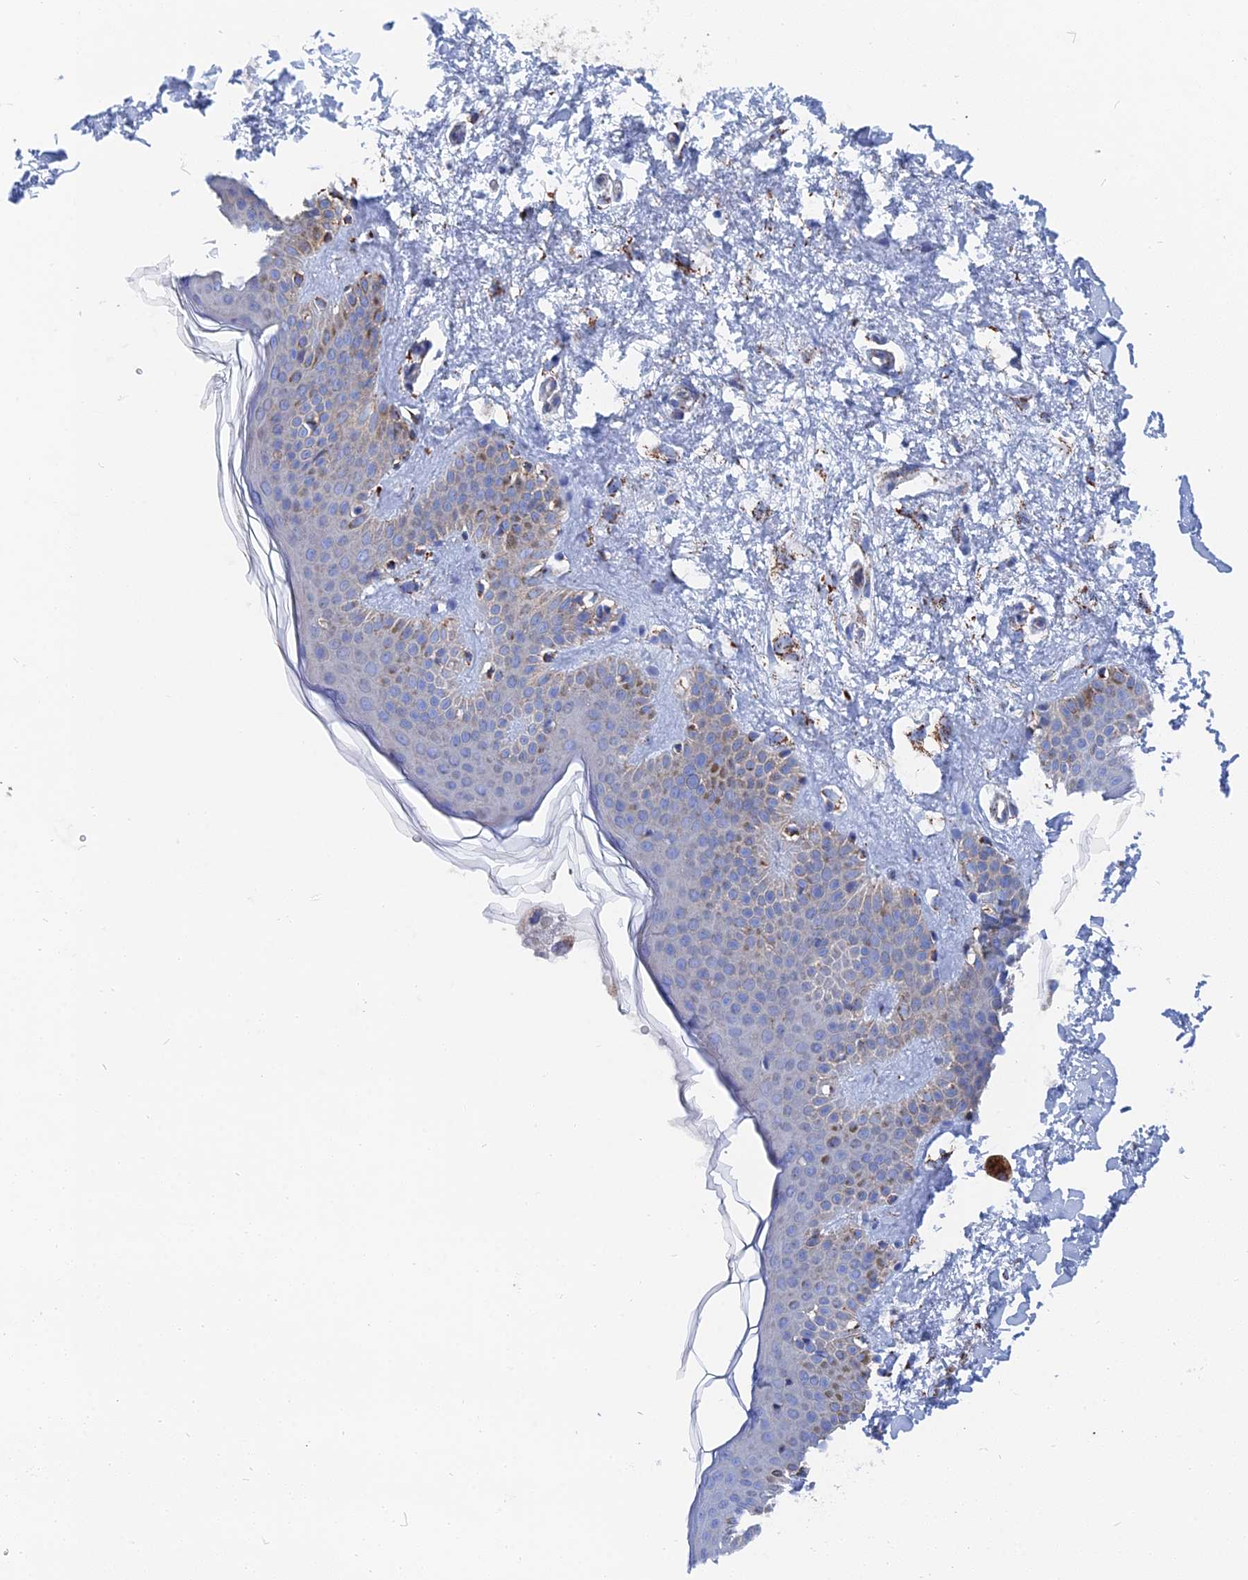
{"staining": {"intensity": "moderate", "quantity": ">75%", "location": "cytoplasmic/membranous"}, "tissue": "skin", "cell_type": "Fibroblasts", "image_type": "normal", "snomed": [{"axis": "morphology", "description": "Normal tissue, NOS"}, {"axis": "topography", "description": "Skin"}], "caption": "High-power microscopy captured an IHC micrograph of unremarkable skin, revealing moderate cytoplasmic/membranous positivity in approximately >75% of fibroblasts. The staining was performed using DAB (3,3'-diaminobenzidine), with brown indicating positive protein expression. Nuclei are stained blue with hematoxylin.", "gene": "IFT80", "patient": {"sex": "male", "age": 67}}